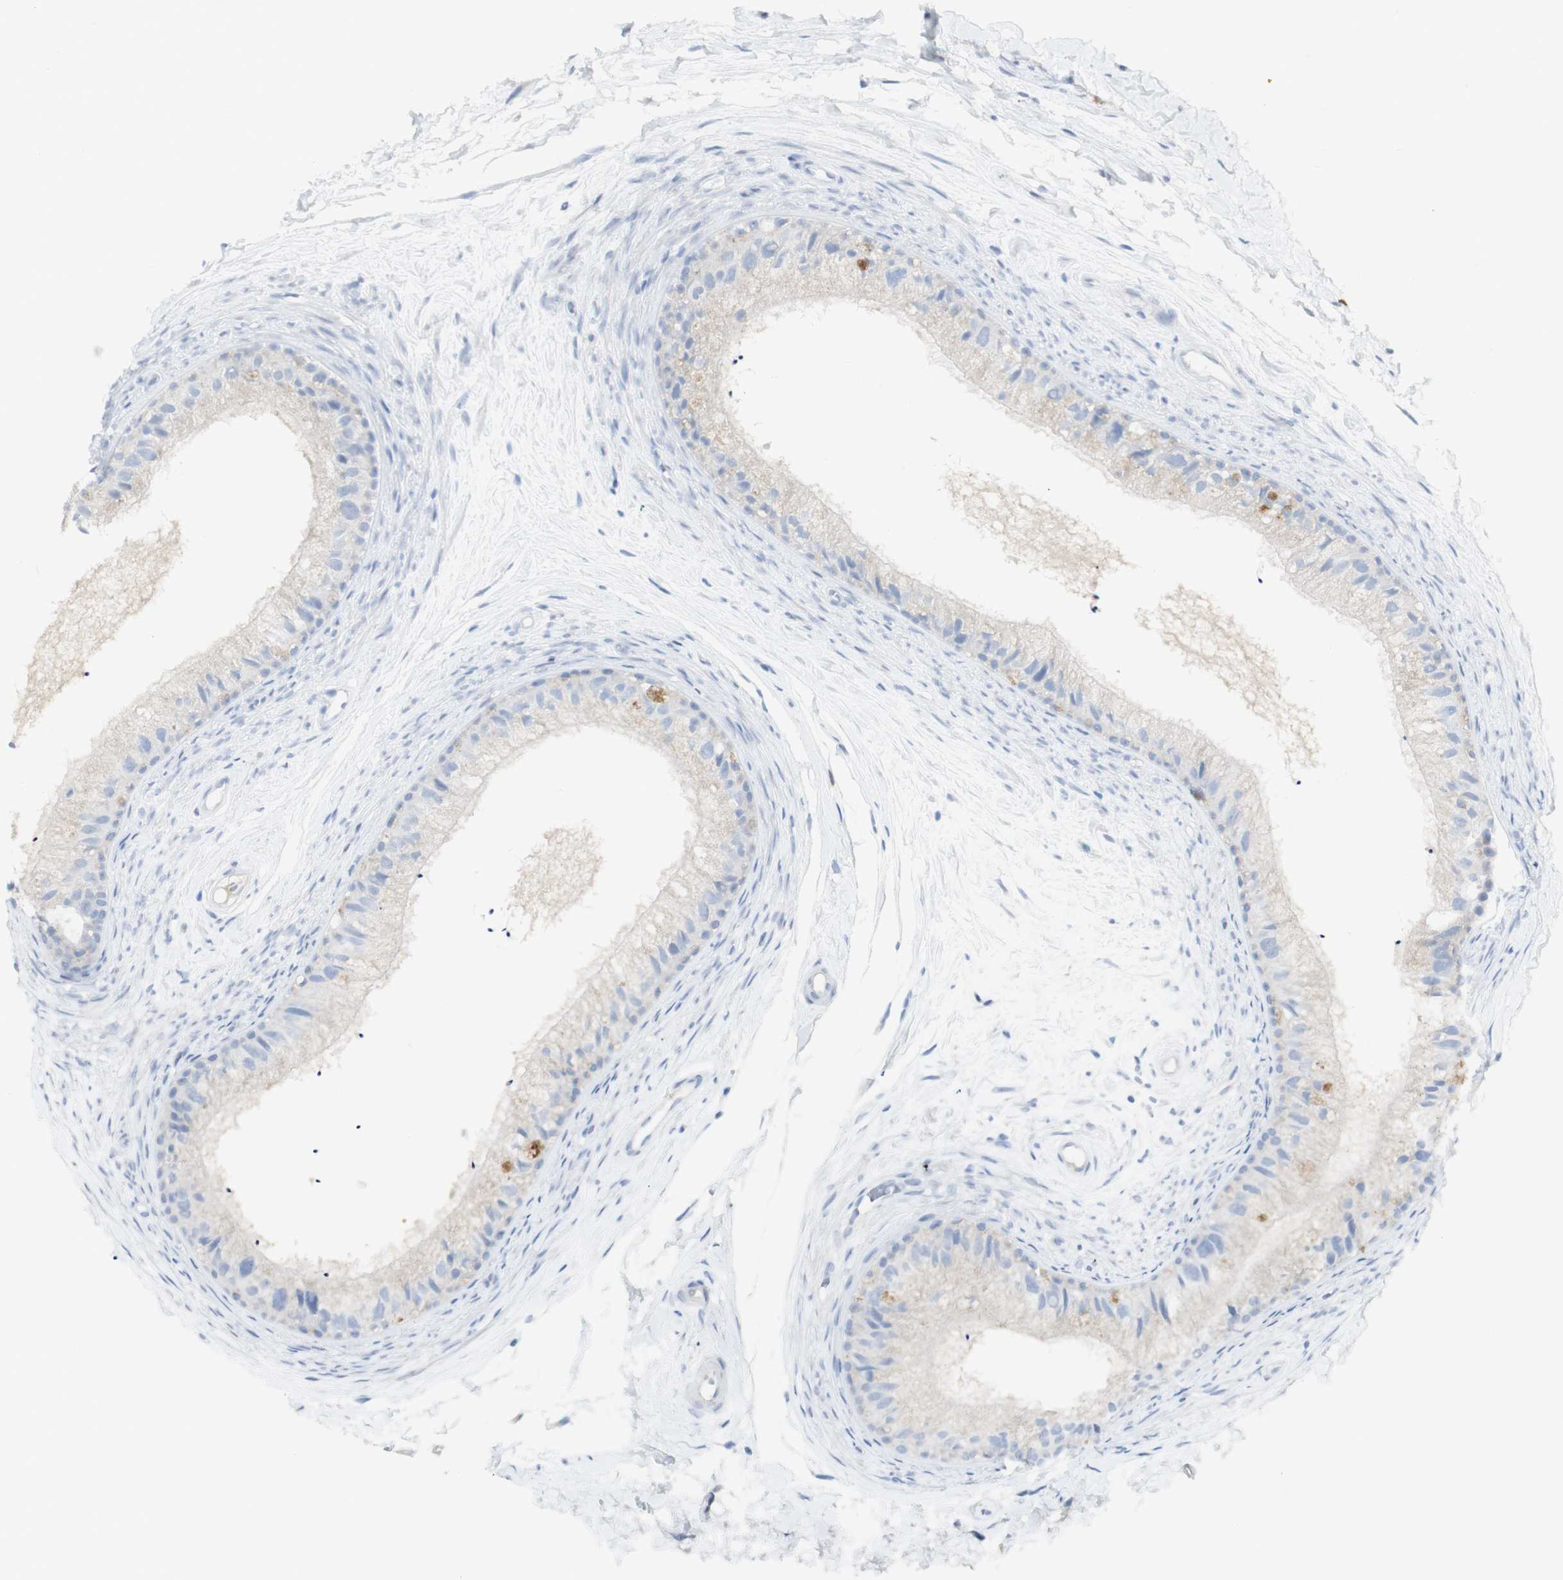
{"staining": {"intensity": "weak", "quantity": "<25%", "location": "cytoplasmic/membranous"}, "tissue": "epididymis", "cell_type": "Glandular cells", "image_type": "normal", "snomed": [{"axis": "morphology", "description": "Normal tissue, NOS"}, {"axis": "topography", "description": "Epididymis"}], "caption": "The photomicrograph shows no staining of glandular cells in unremarkable epididymis. (Immunohistochemistry (ihc), brightfield microscopy, high magnification).", "gene": "CD207", "patient": {"sex": "male", "age": 56}}